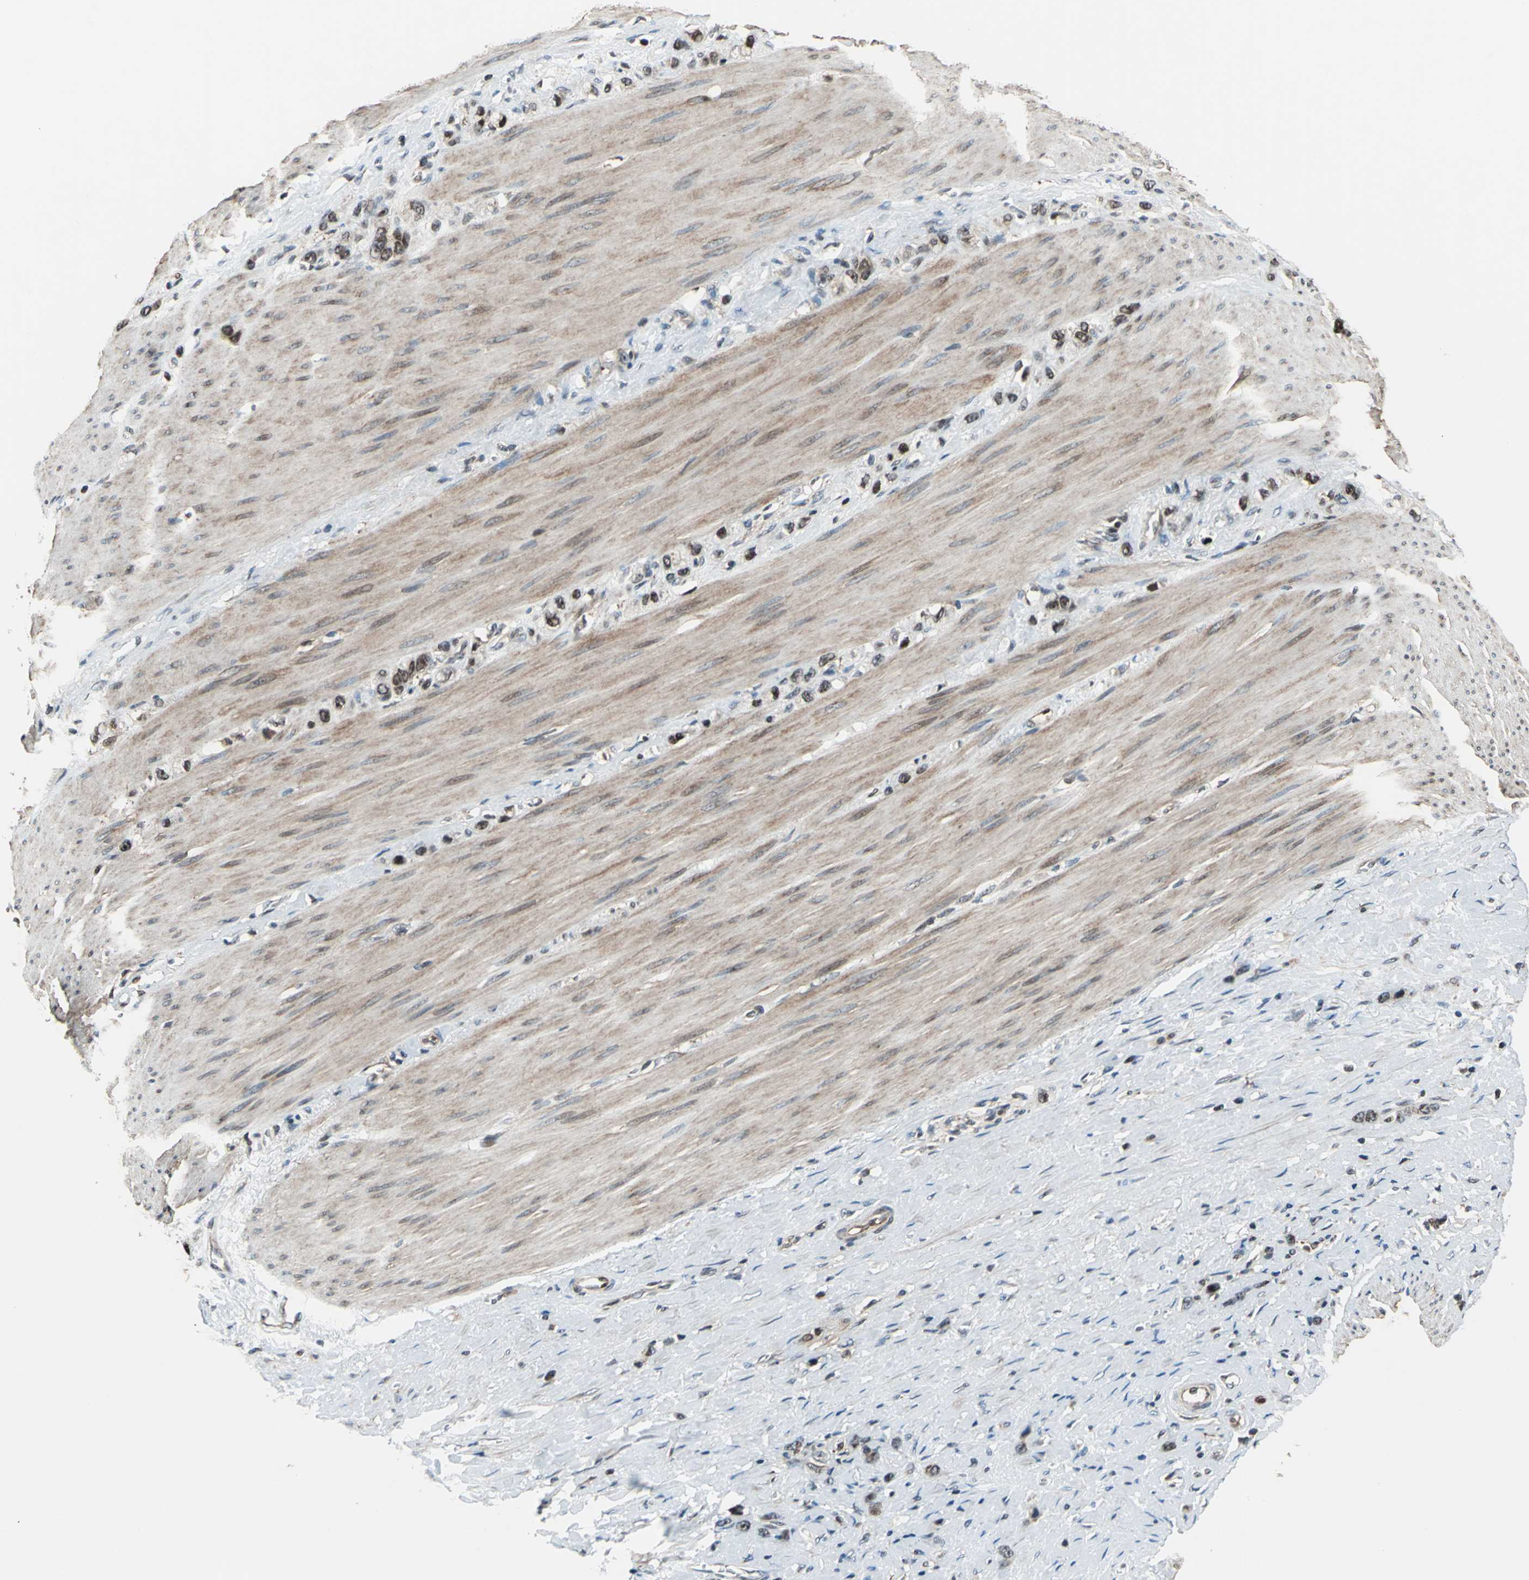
{"staining": {"intensity": "moderate", "quantity": "<25%", "location": "nuclear"}, "tissue": "stomach cancer", "cell_type": "Tumor cells", "image_type": "cancer", "snomed": [{"axis": "morphology", "description": "Normal tissue, NOS"}, {"axis": "morphology", "description": "Adenocarcinoma, NOS"}, {"axis": "morphology", "description": "Adenocarcinoma, High grade"}, {"axis": "topography", "description": "Stomach, upper"}, {"axis": "topography", "description": "Stomach"}], "caption": "Protein expression analysis of adenocarcinoma (high-grade) (stomach) demonstrates moderate nuclear staining in about <25% of tumor cells. (DAB = brown stain, brightfield microscopy at high magnification).", "gene": "AATF", "patient": {"sex": "female", "age": 65}}